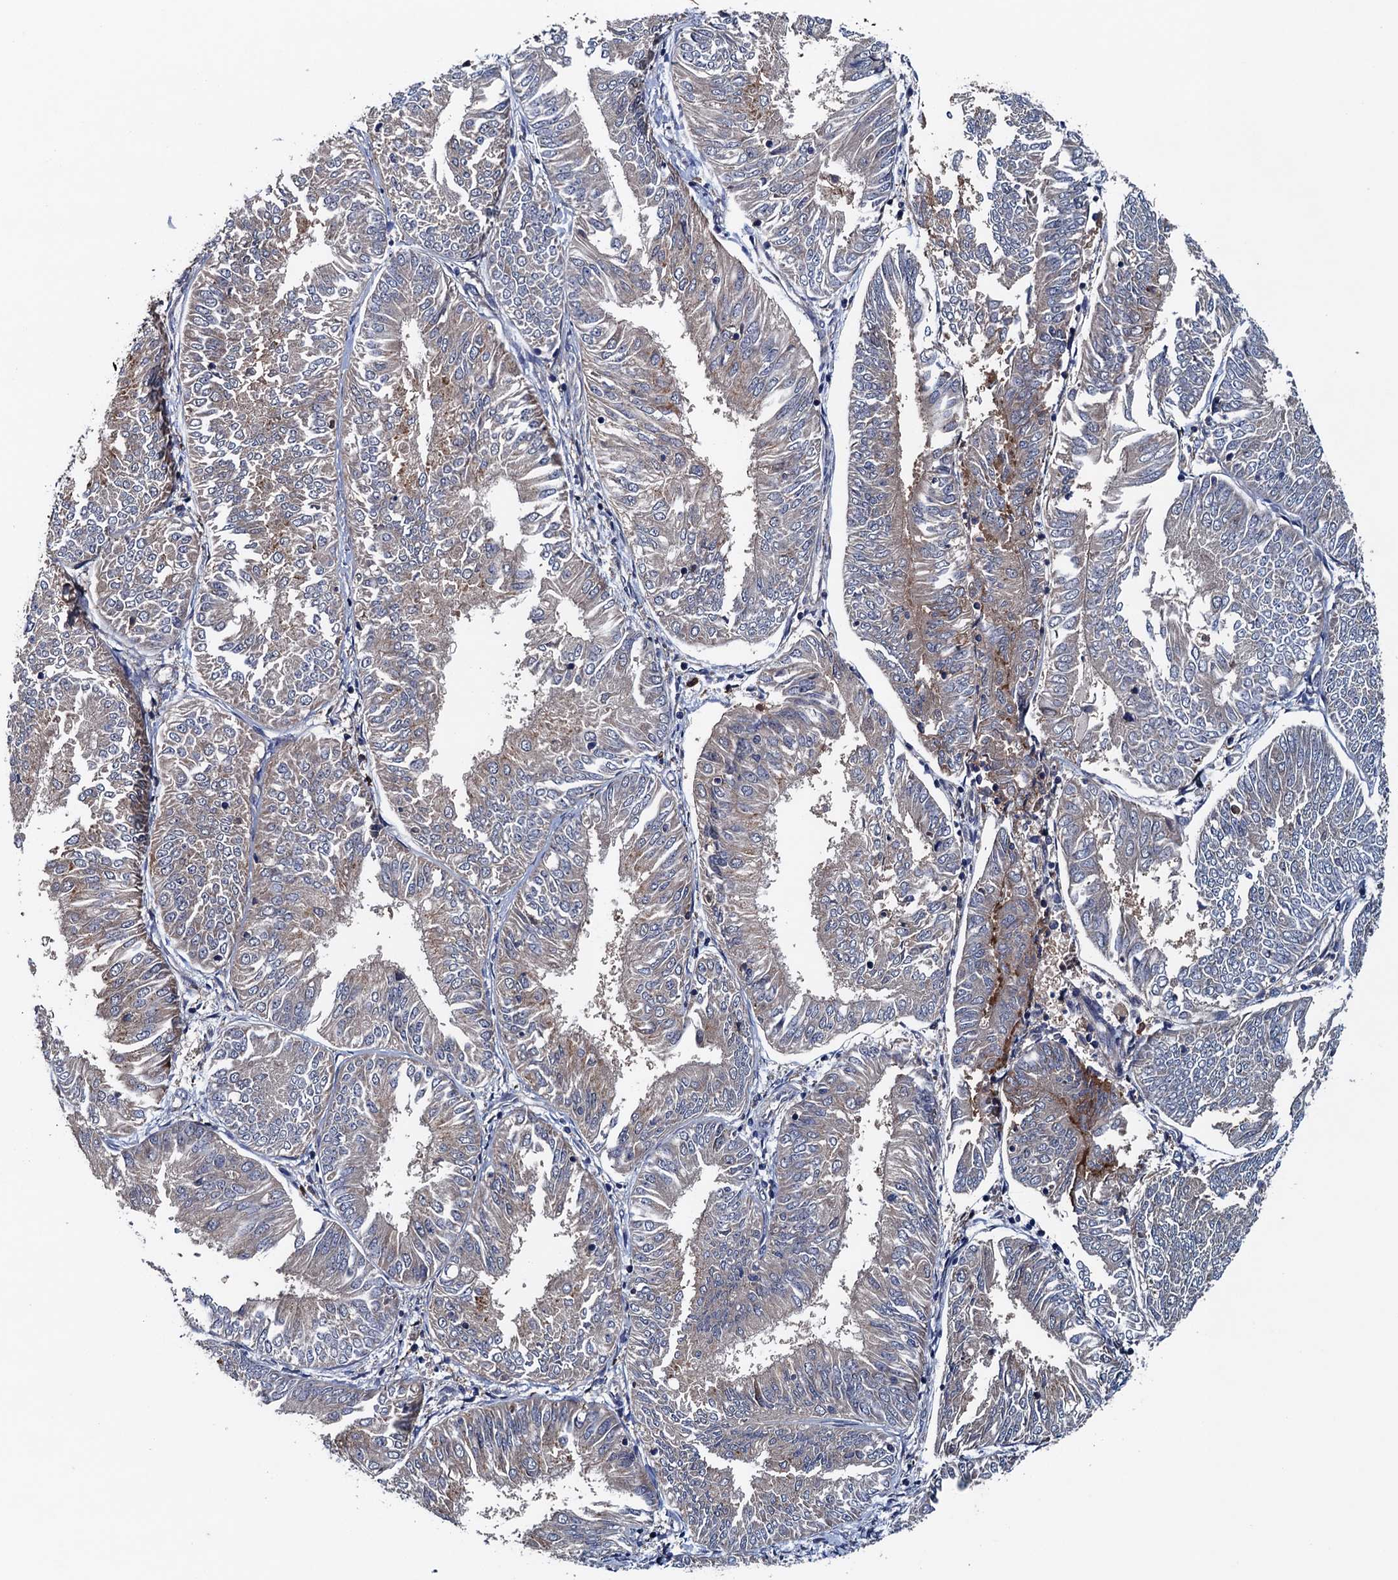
{"staining": {"intensity": "weak", "quantity": "25%-75%", "location": "cytoplasmic/membranous"}, "tissue": "endometrial cancer", "cell_type": "Tumor cells", "image_type": "cancer", "snomed": [{"axis": "morphology", "description": "Adenocarcinoma, NOS"}, {"axis": "topography", "description": "Endometrium"}], "caption": "Protein staining of endometrial cancer tissue shows weak cytoplasmic/membranous positivity in approximately 25%-75% of tumor cells.", "gene": "BLTP3B", "patient": {"sex": "female", "age": 58}}